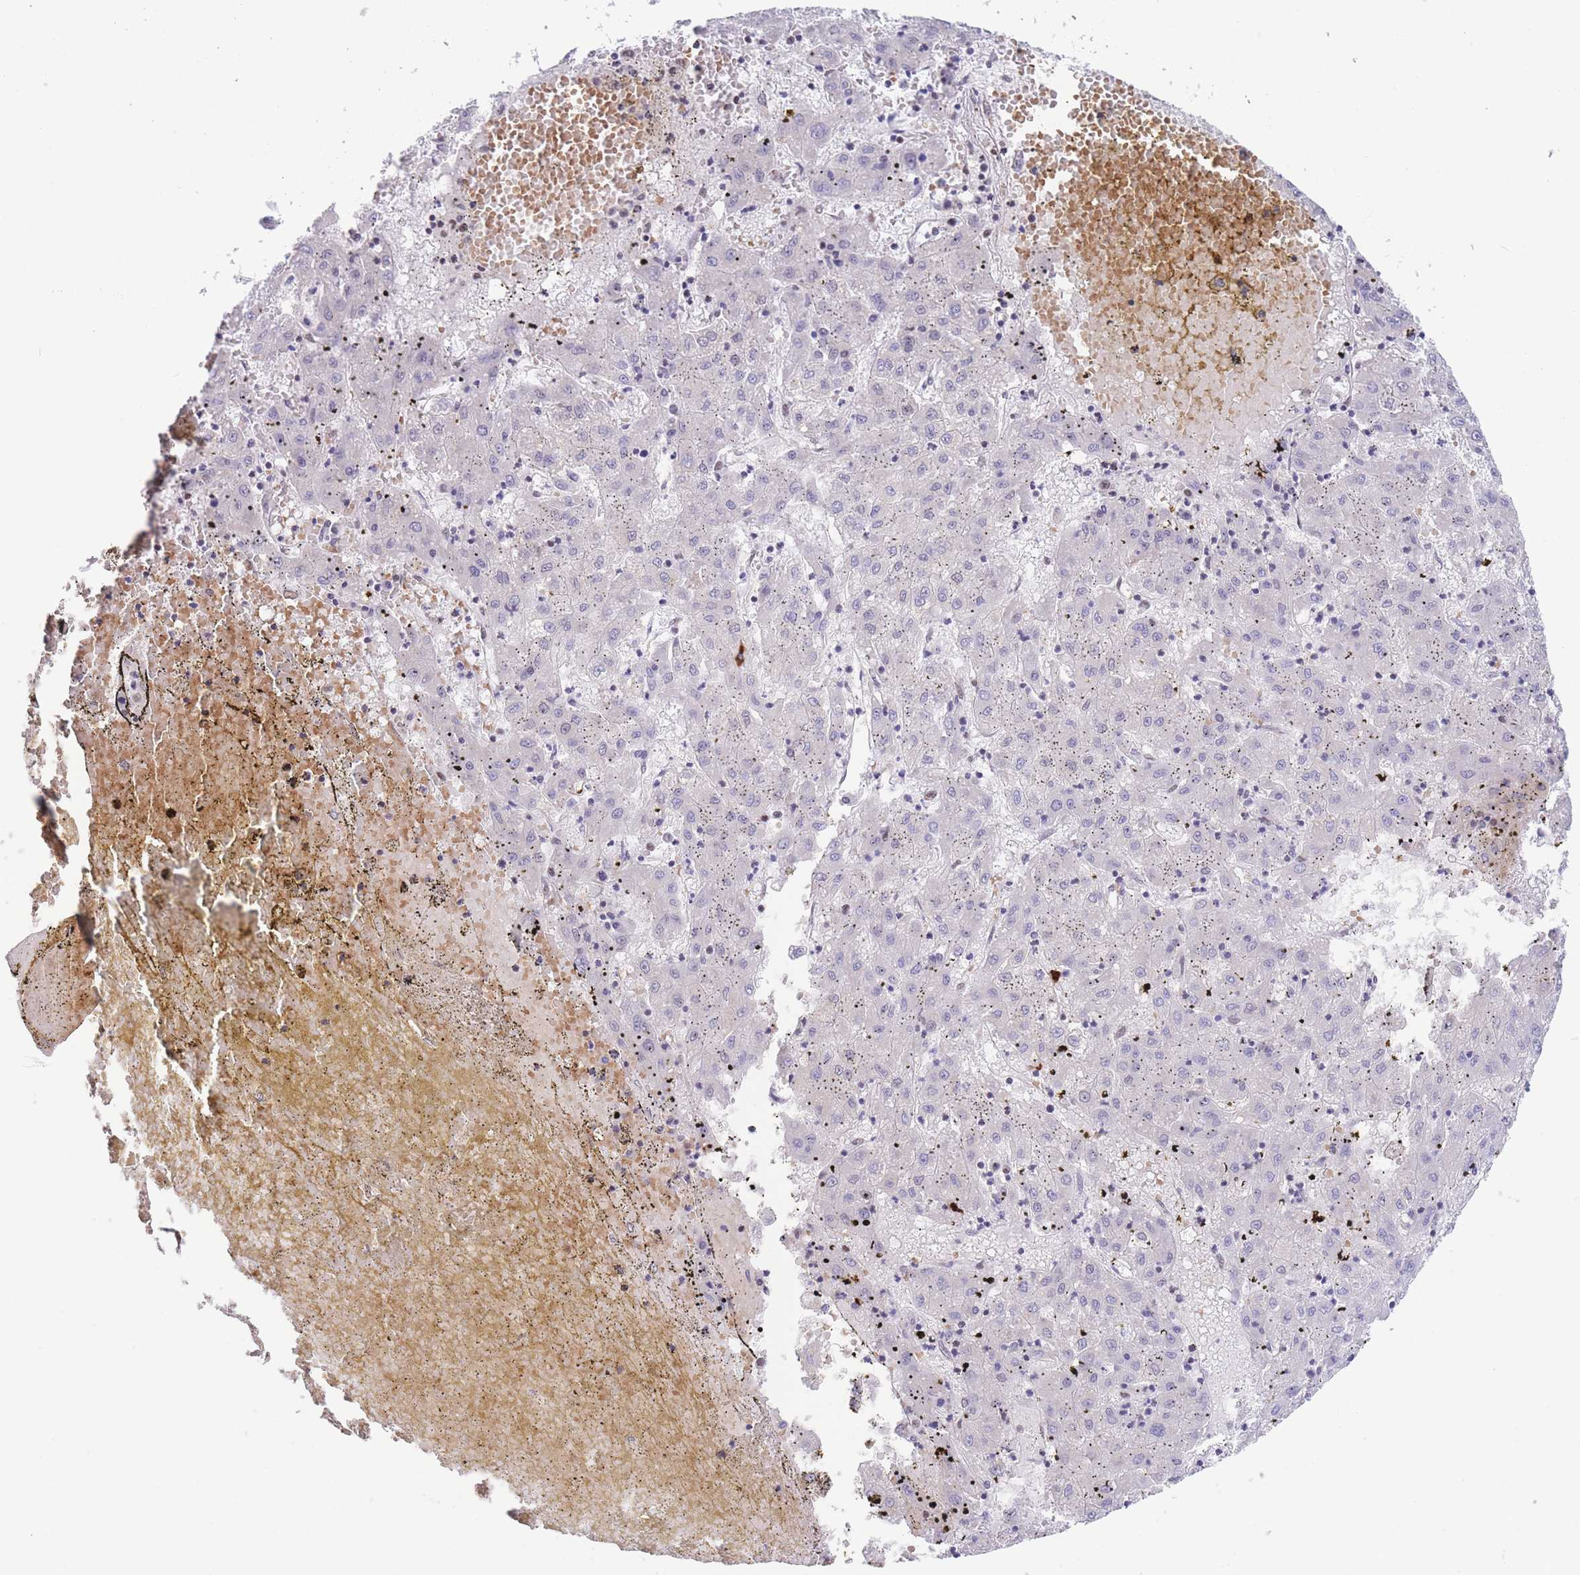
{"staining": {"intensity": "negative", "quantity": "none", "location": "none"}, "tissue": "liver cancer", "cell_type": "Tumor cells", "image_type": "cancer", "snomed": [{"axis": "morphology", "description": "Carcinoma, Hepatocellular, NOS"}, {"axis": "topography", "description": "Liver"}], "caption": "Hepatocellular carcinoma (liver) was stained to show a protein in brown. There is no significant staining in tumor cells. (Brightfield microscopy of DAB IHC at high magnification).", "gene": "SMAD9", "patient": {"sex": "male", "age": 72}}